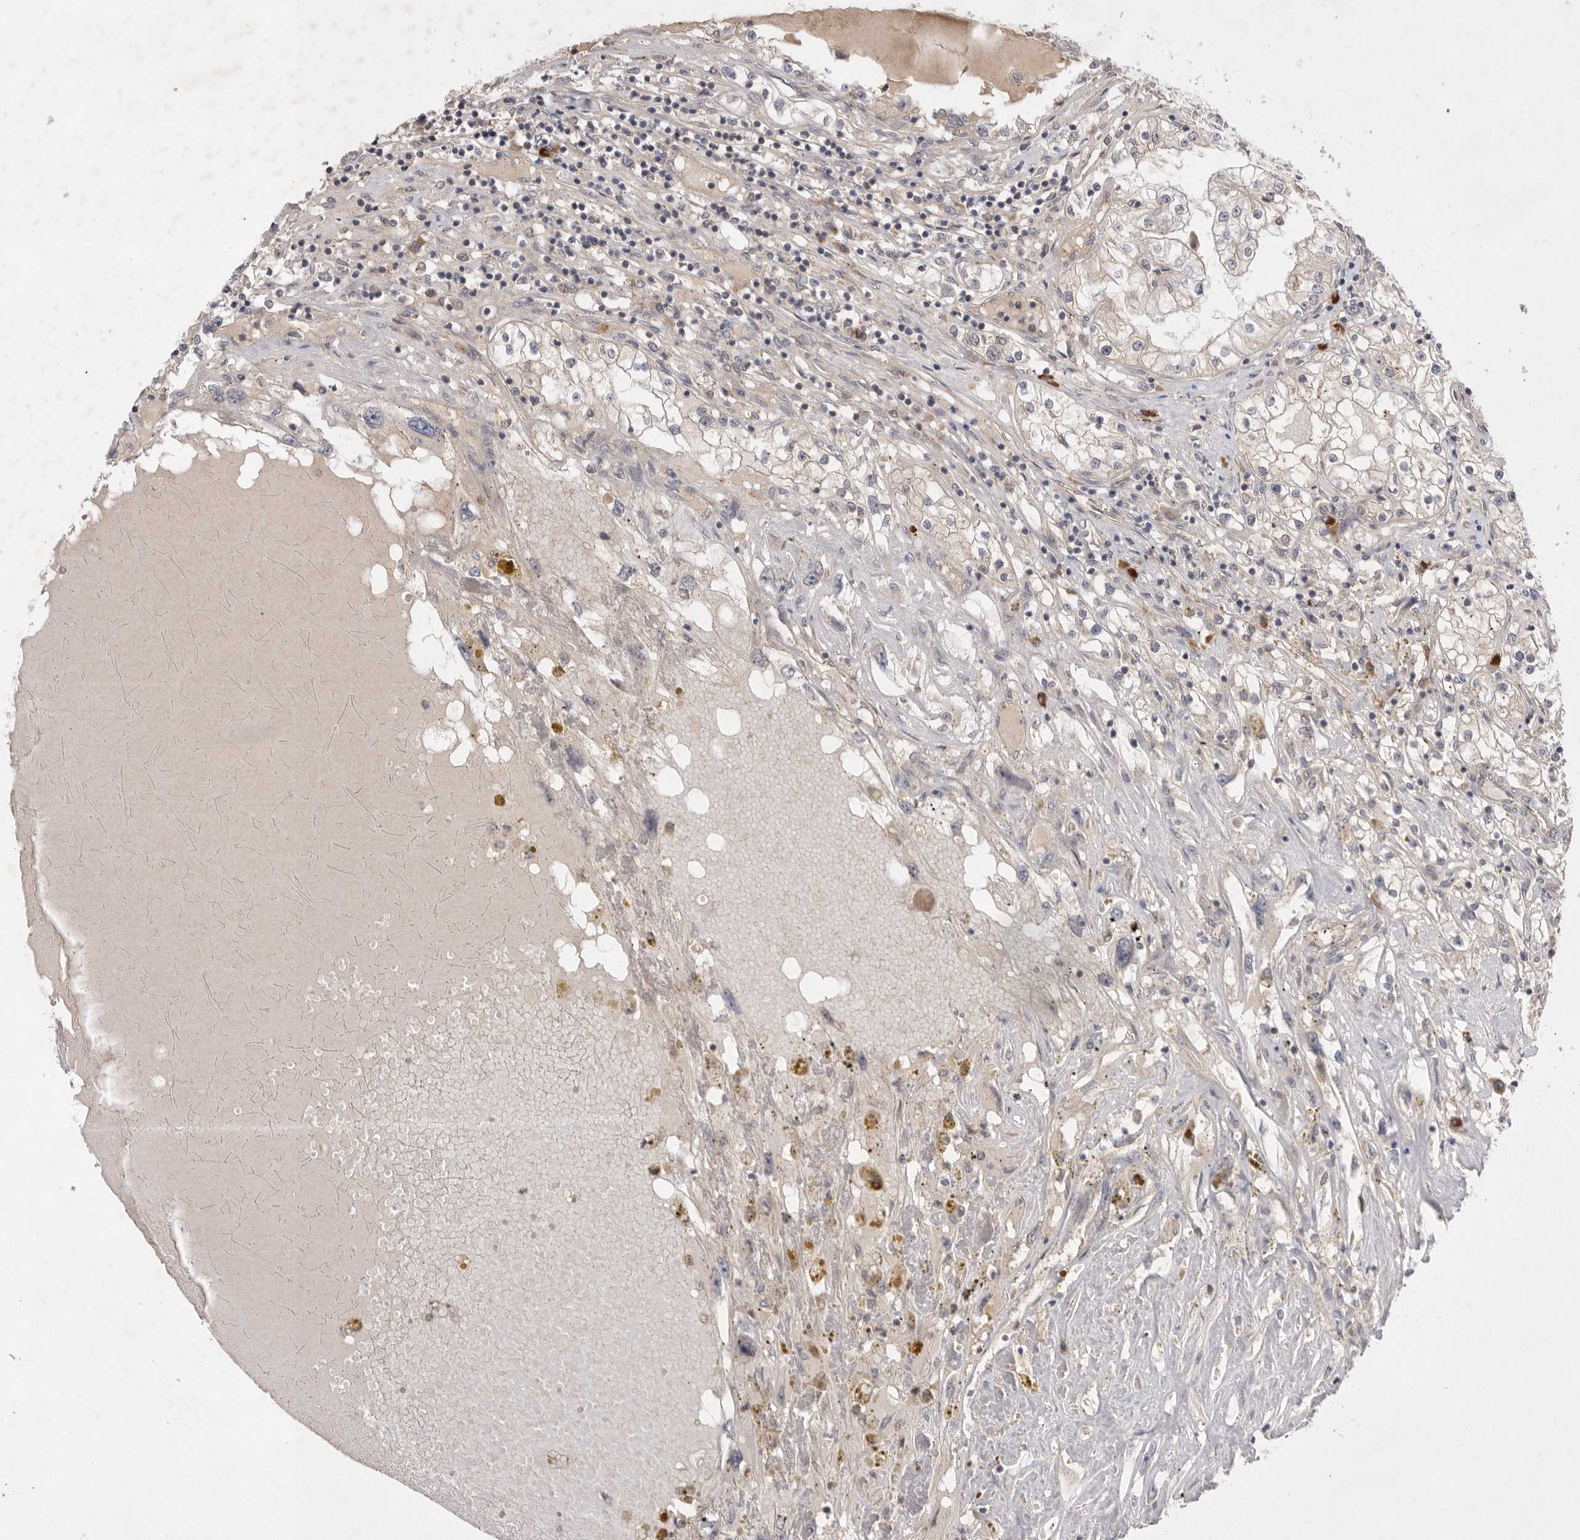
{"staining": {"intensity": "negative", "quantity": "none", "location": "none"}, "tissue": "renal cancer", "cell_type": "Tumor cells", "image_type": "cancer", "snomed": [{"axis": "morphology", "description": "Adenocarcinoma, NOS"}, {"axis": "topography", "description": "Kidney"}], "caption": "Immunohistochemical staining of renal cancer displays no significant staining in tumor cells.", "gene": "NRCAM", "patient": {"sex": "male", "age": 68}}